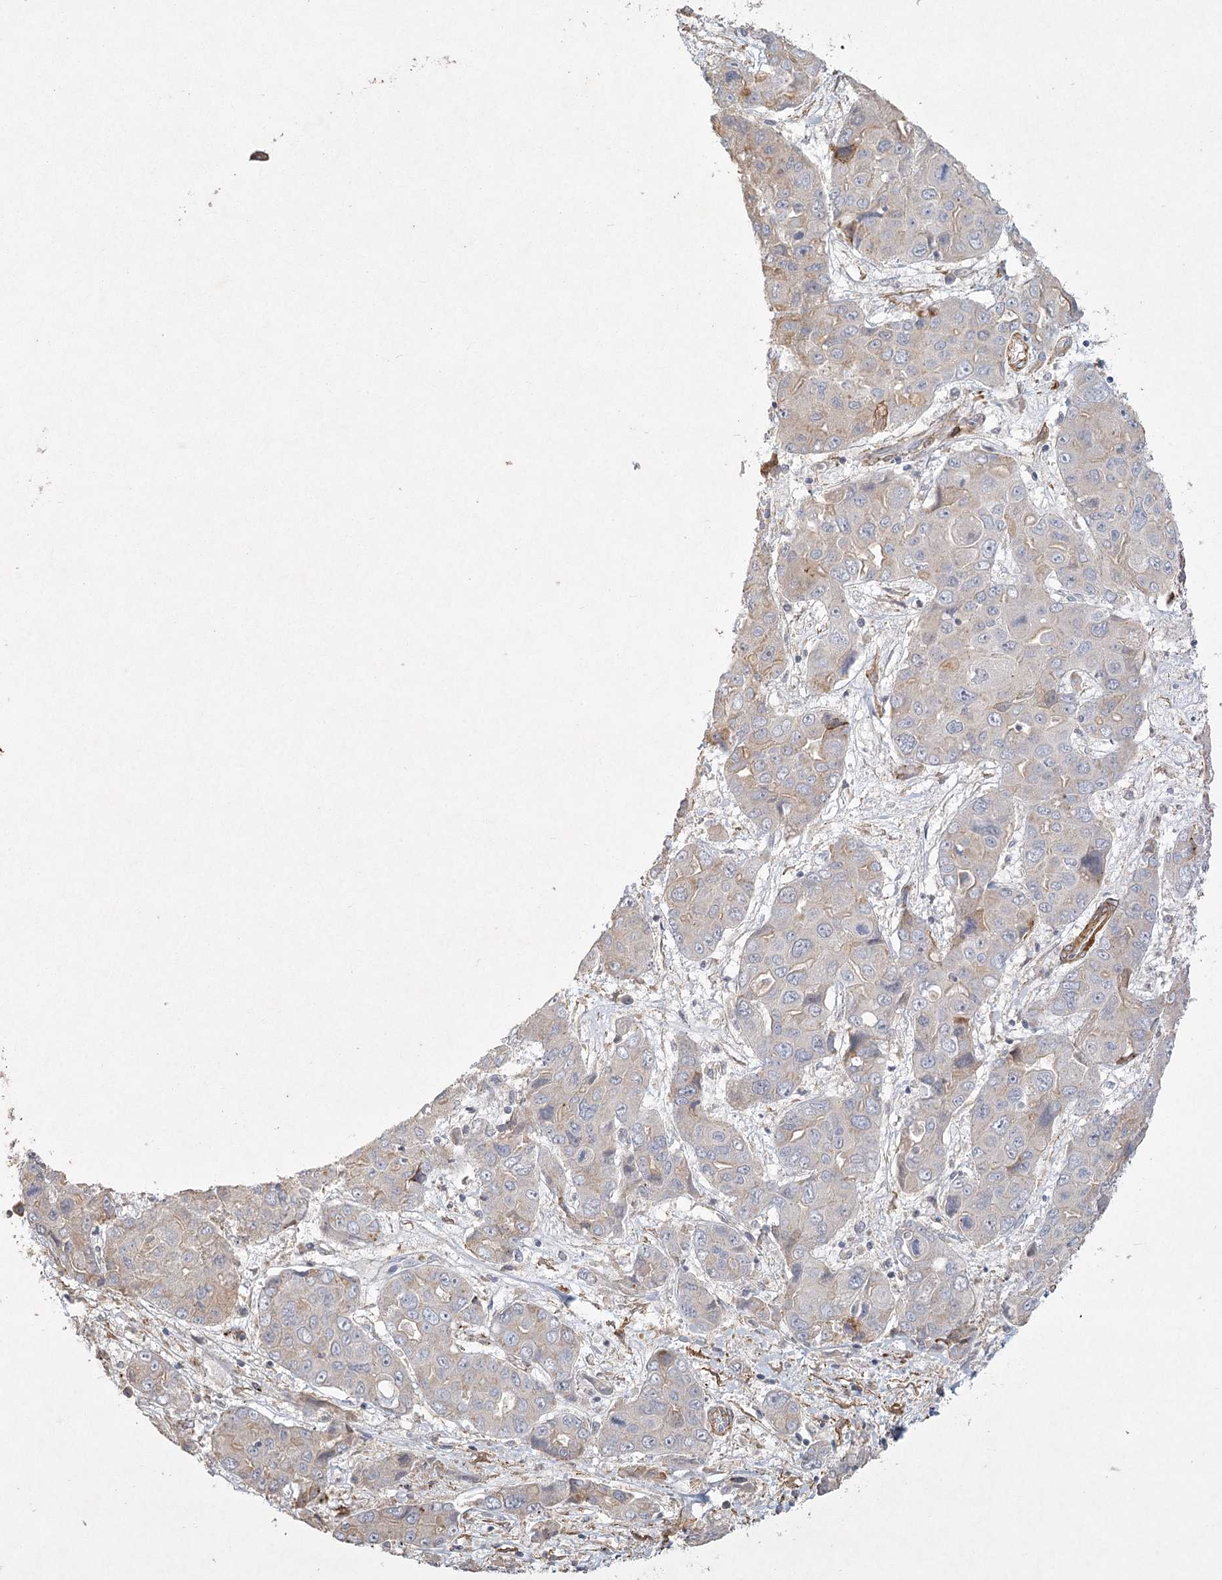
{"staining": {"intensity": "negative", "quantity": "none", "location": "none"}, "tissue": "liver cancer", "cell_type": "Tumor cells", "image_type": "cancer", "snomed": [{"axis": "morphology", "description": "Cholangiocarcinoma"}, {"axis": "topography", "description": "Liver"}], "caption": "Tumor cells show no significant protein positivity in cholangiocarcinoma (liver).", "gene": "INPP4B", "patient": {"sex": "male", "age": 67}}